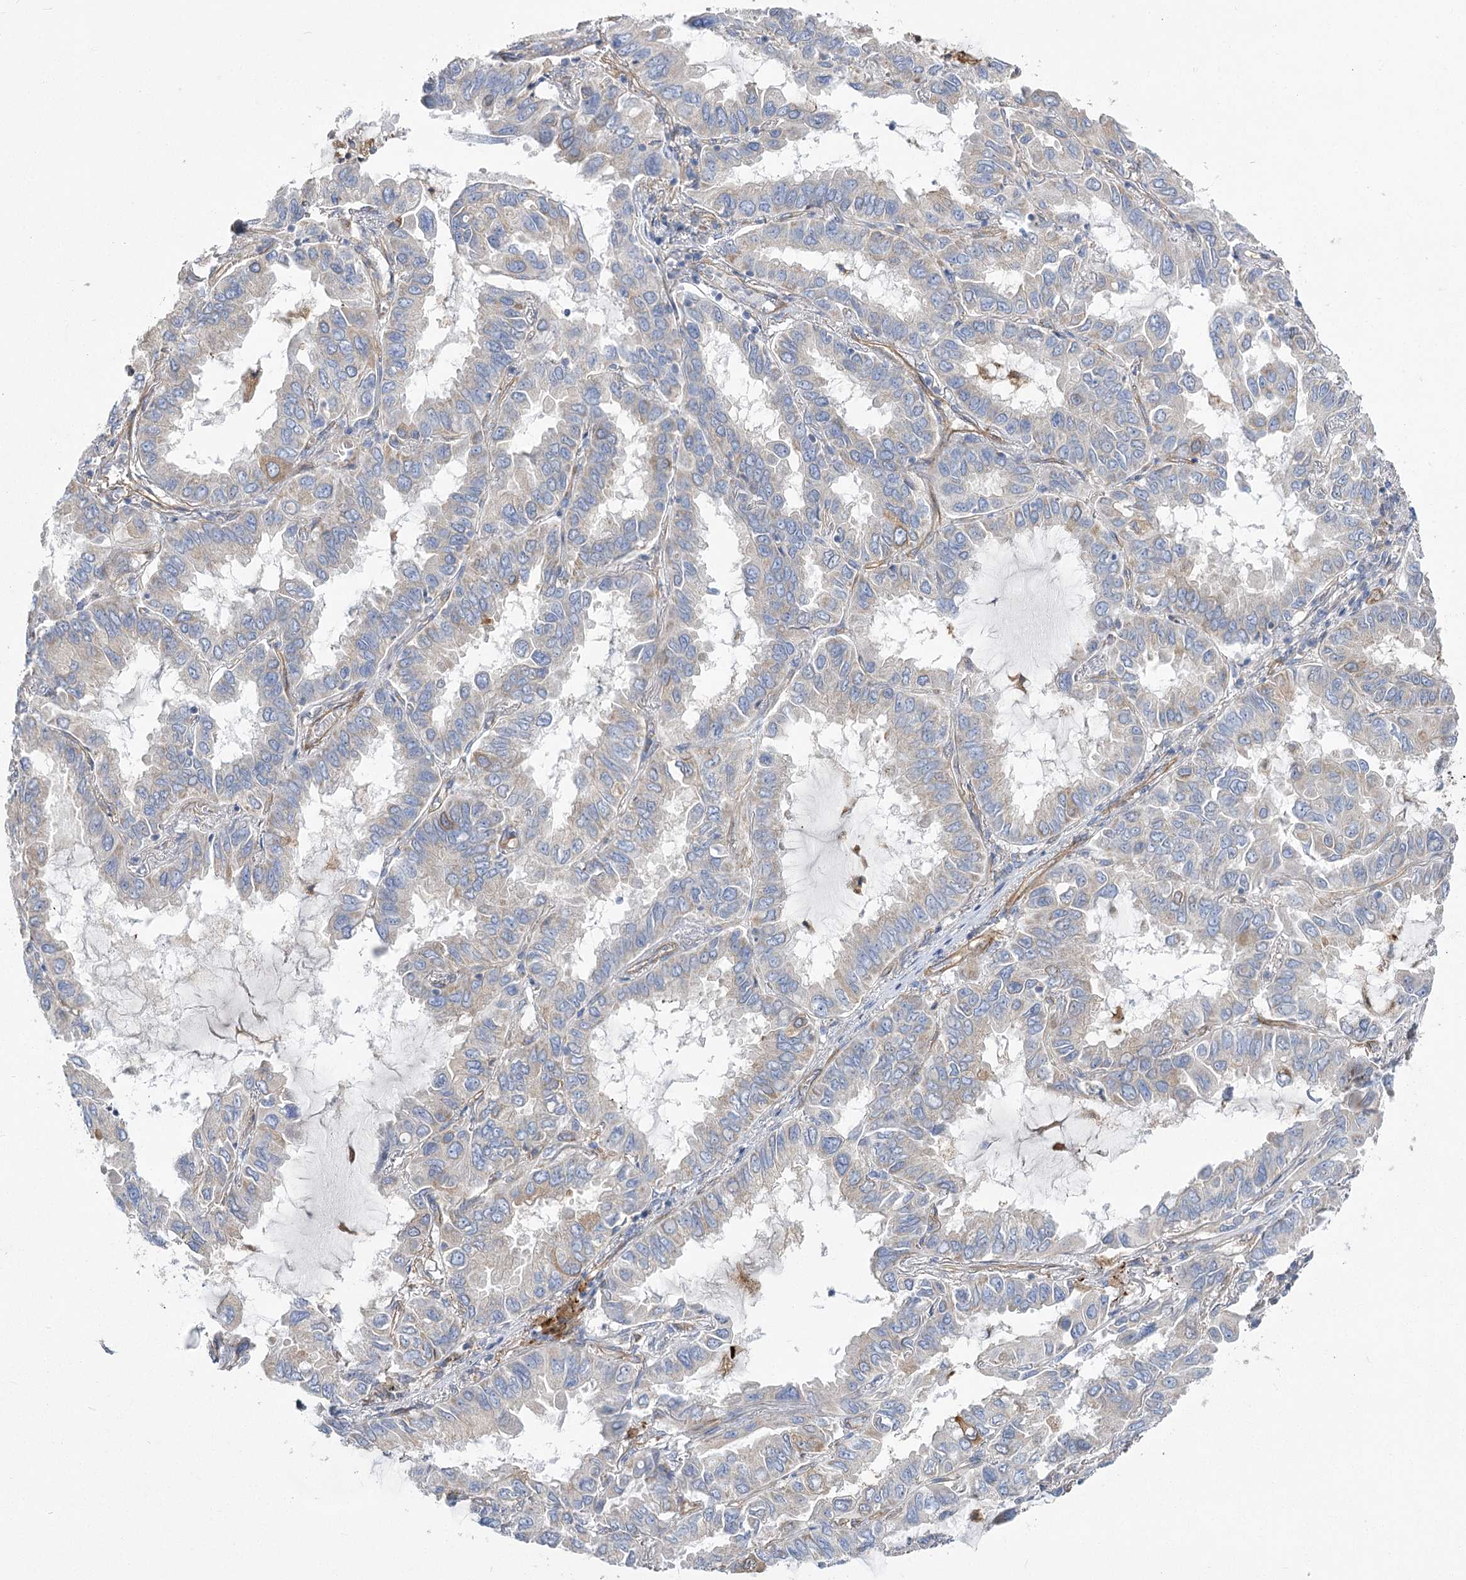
{"staining": {"intensity": "negative", "quantity": "none", "location": "none"}, "tissue": "lung cancer", "cell_type": "Tumor cells", "image_type": "cancer", "snomed": [{"axis": "morphology", "description": "Adenocarcinoma, NOS"}, {"axis": "topography", "description": "Lung"}], "caption": "Adenocarcinoma (lung) was stained to show a protein in brown. There is no significant staining in tumor cells.", "gene": "RMDN2", "patient": {"sex": "male", "age": 64}}